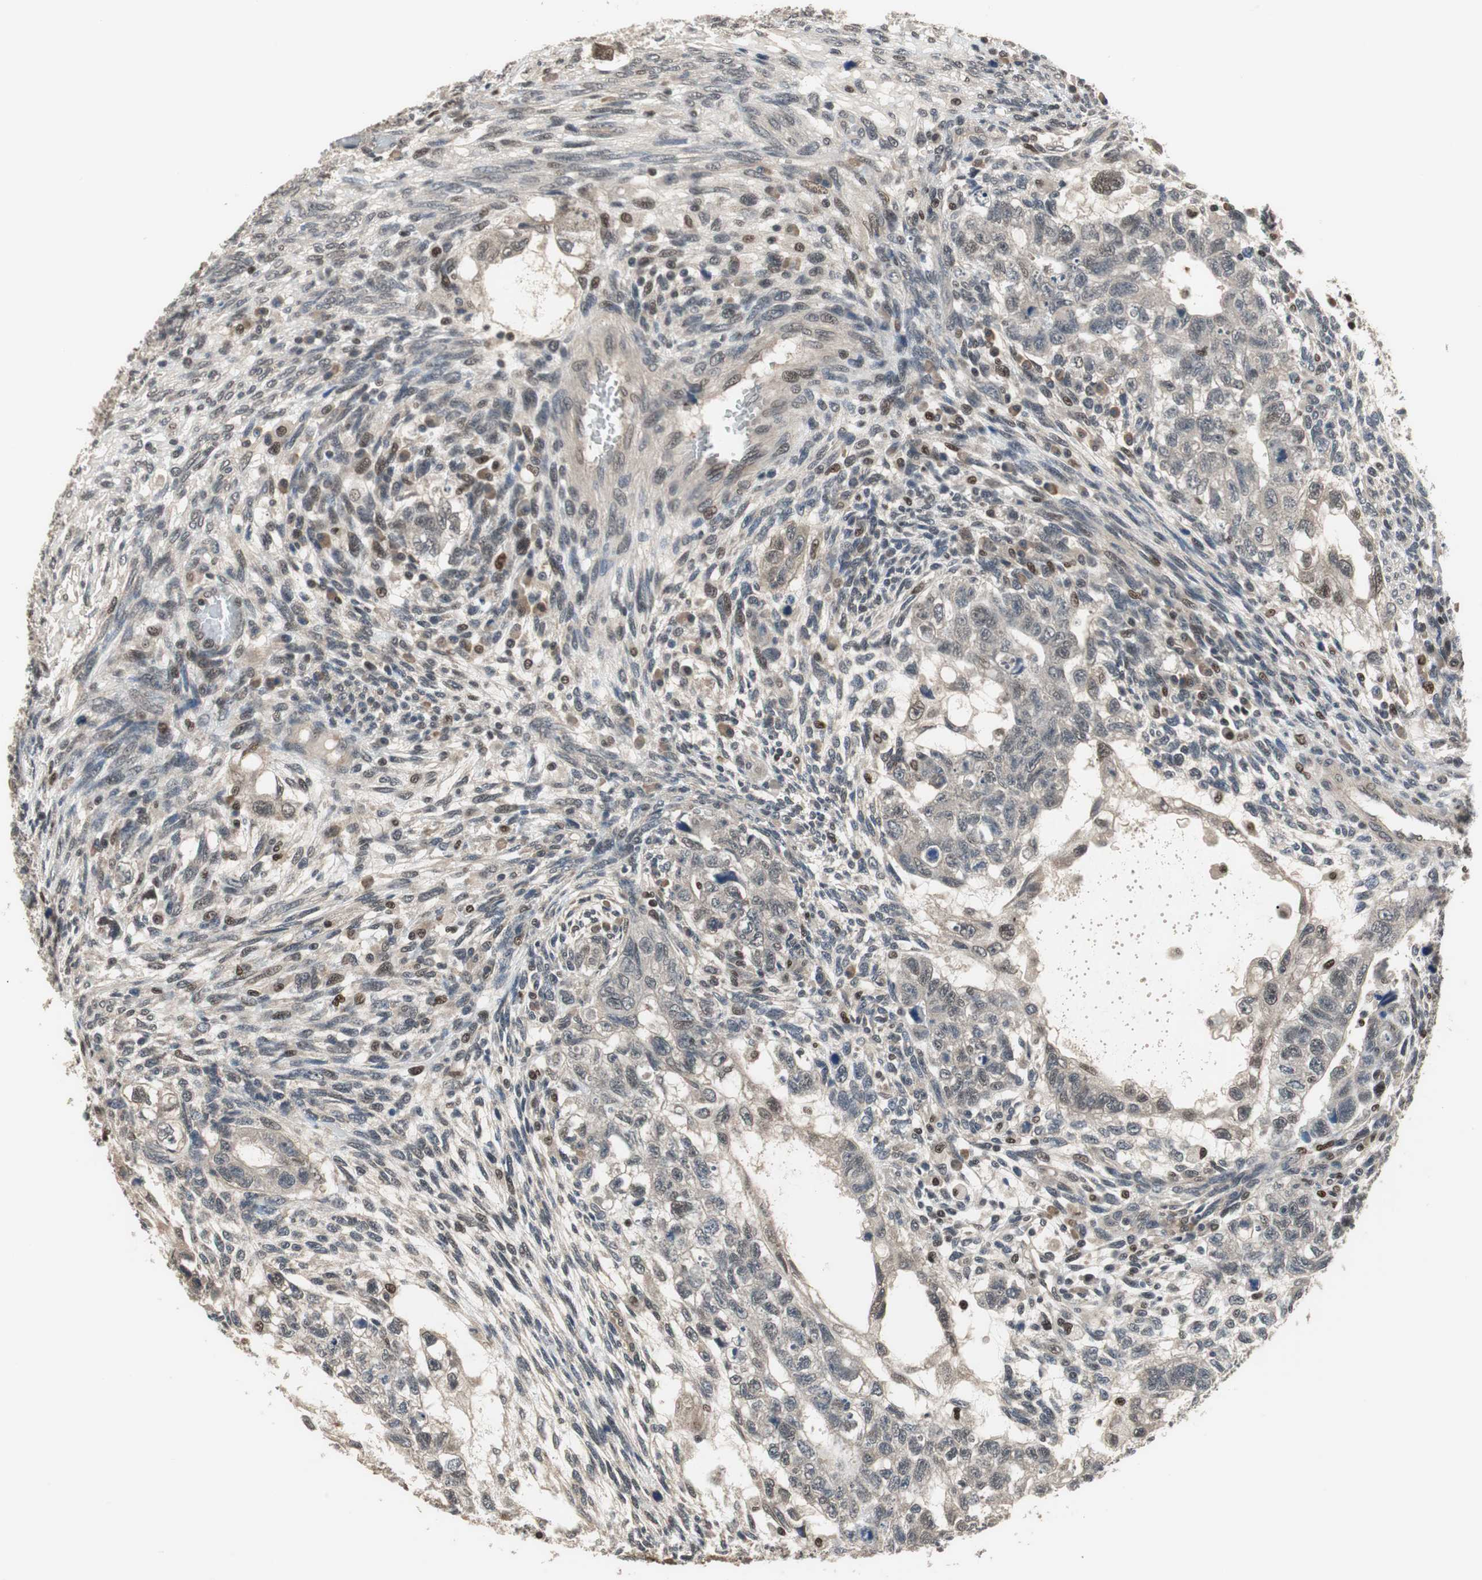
{"staining": {"intensity": "weak", "quantity": "25%-75%", "location": "nuclear"}, "tissue": "testis cancer", "cell_type": "Tumor cells", "image_type": "cancer", "snomed": [{"axis": "morphology", "description": "Normal tissue, NOS"}, {"axis": "morphology", "description": "Carcinoma, Embryonal, NOS"}, {"axis": "topography", "description": "Testis"}], "caption": "Immunohistochemical staining of testis cancer displays low levels of weak nuclear protein positivity in about 25%-75% of tumor cells.", "gene": "MAFB", "patient": {"sex": "male", "age": 36}}